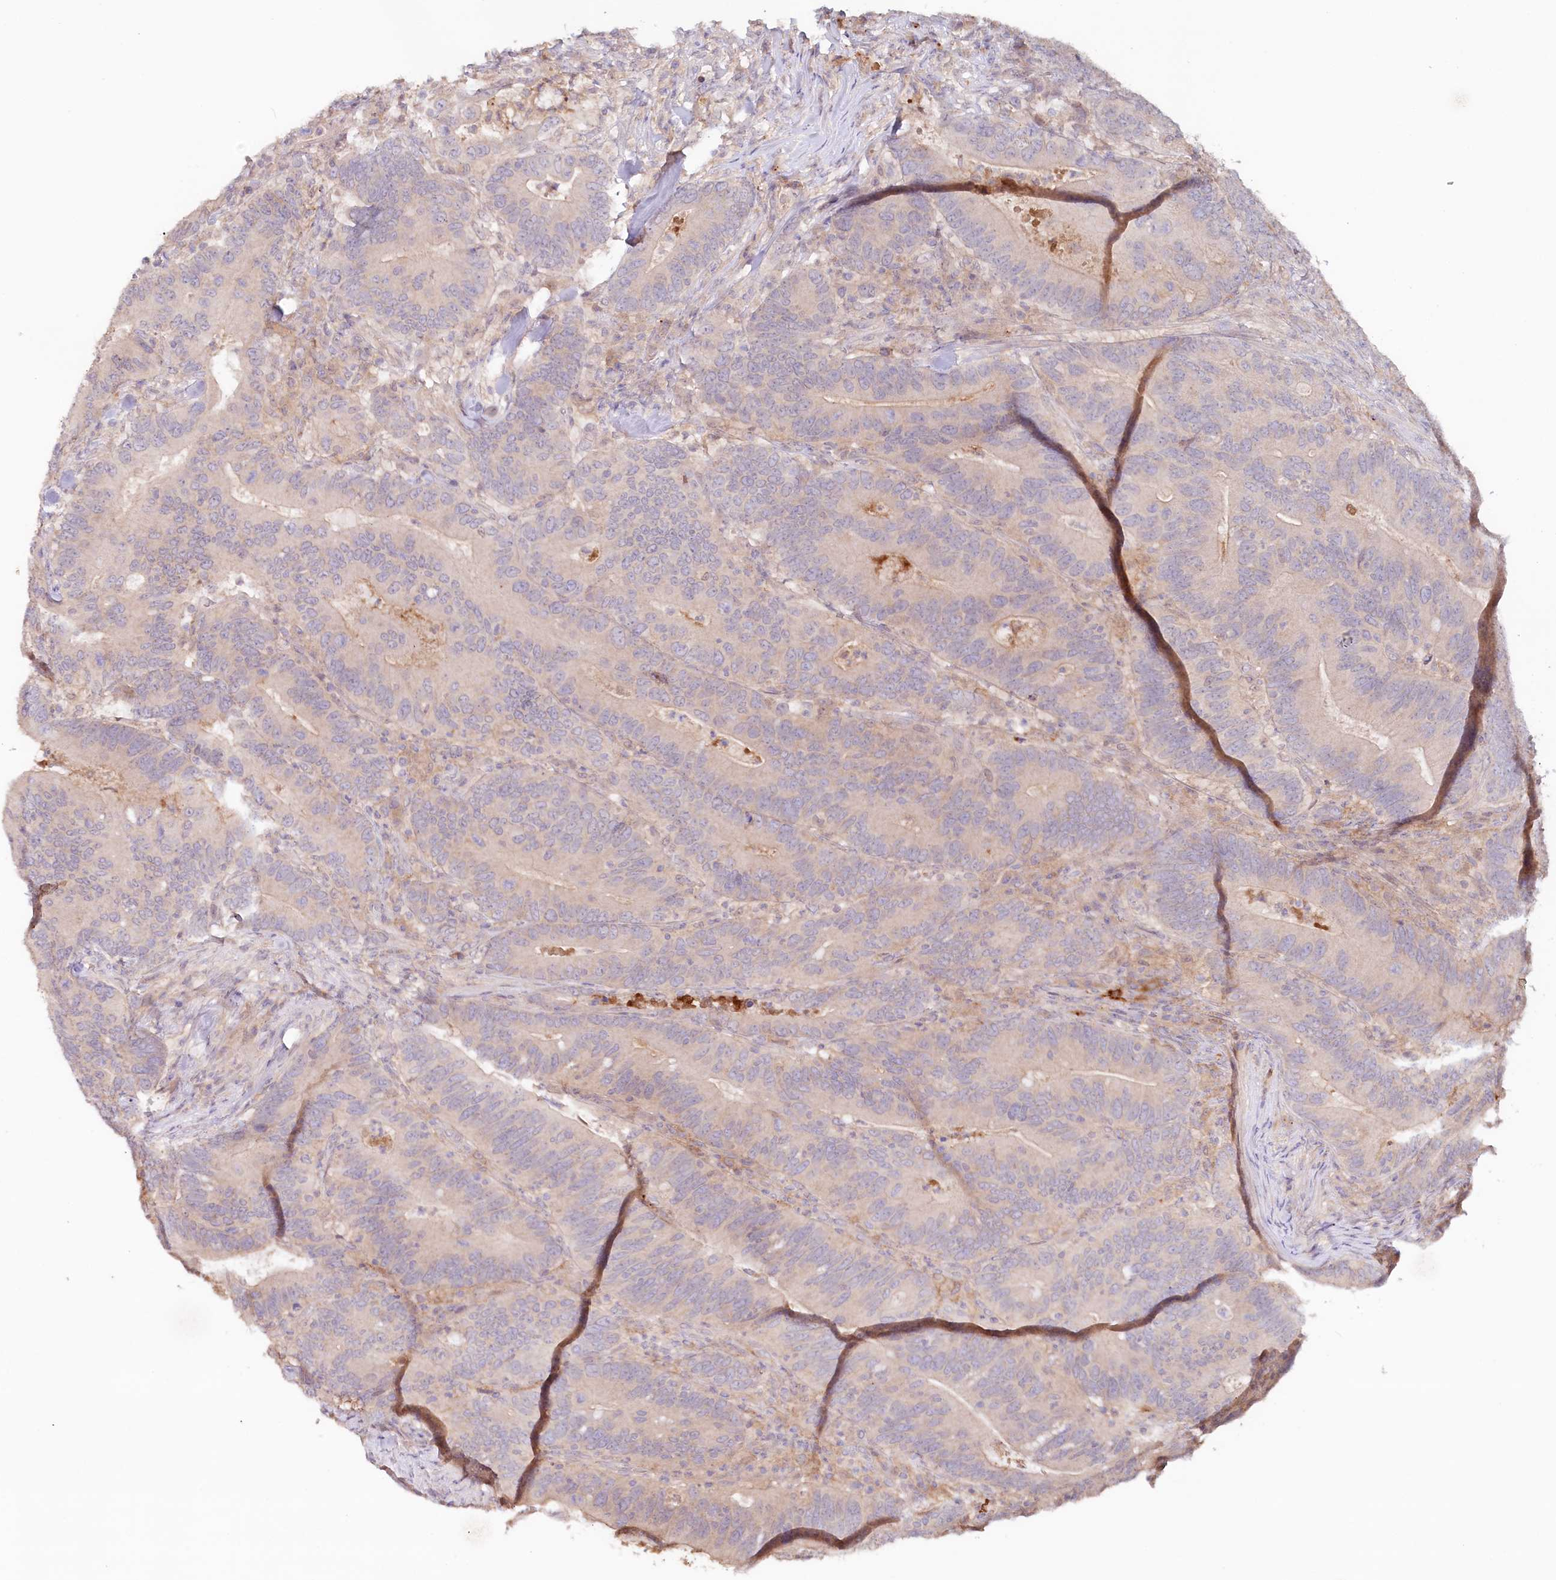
{"staining": {"intensity": "weak", "quantity": "<25%", "location": "cytoplasmic/membranous"}, "tissue": "colorectal cancer", "cell_type": "Tumor cells", "image_type": "cancer", "snomed": [{"axis": "morphology", "description": "Adenocarcinoma, NOS"}, {"axis": "topography", "description": "Colon"}], "caption": "An immunohistochemistry image of colorectal cancer (adenocarcinoma) is shown. There is no staining in tumor cells of colorectal cancer (adenocarcinoma).", "gene": "PSAPL1", "patient": {"sex": "female", "age": 66}}